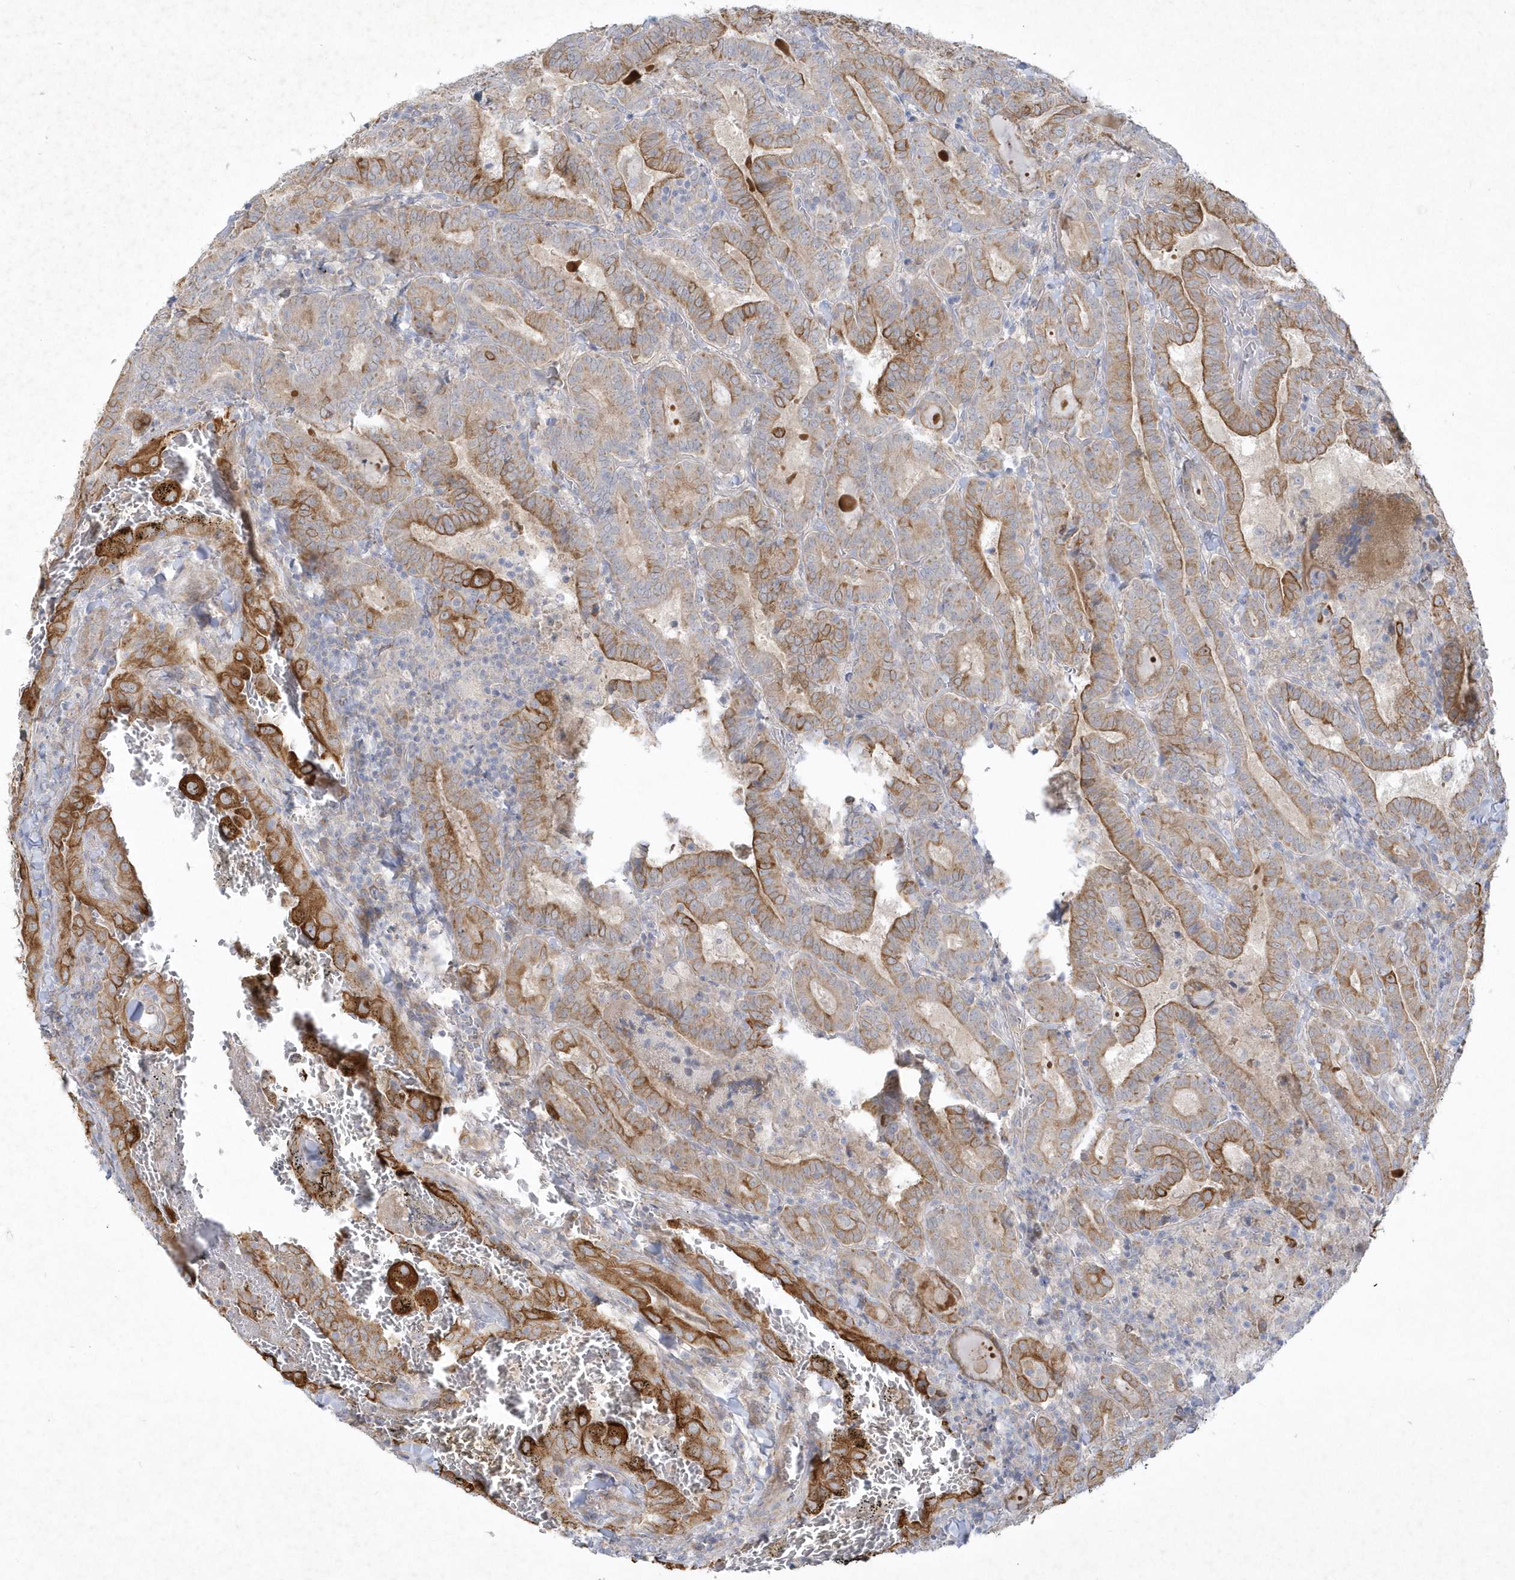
{"staining": {"intensity": "moderate", "quantity": ">75%", "location": "cytoplasmic/membranous"}, "tissue": "thyroid cancer", "cell_type": "Tumor cells", "image_type": "cancer", "snomed": [{"axis": "morphology", "description": "Papillary adenocarcinoma, NOS"}, {"axis": "topography", "description": "Thyroid gland"}], "caption": "Tumor cells show moderate cytoplasmic/membranous expression in about >75% of cells in thyroid cancer (papillary adenocarcinoma).", "gene": "LARS1", "patient": {"sex": "female", "age": 72}}